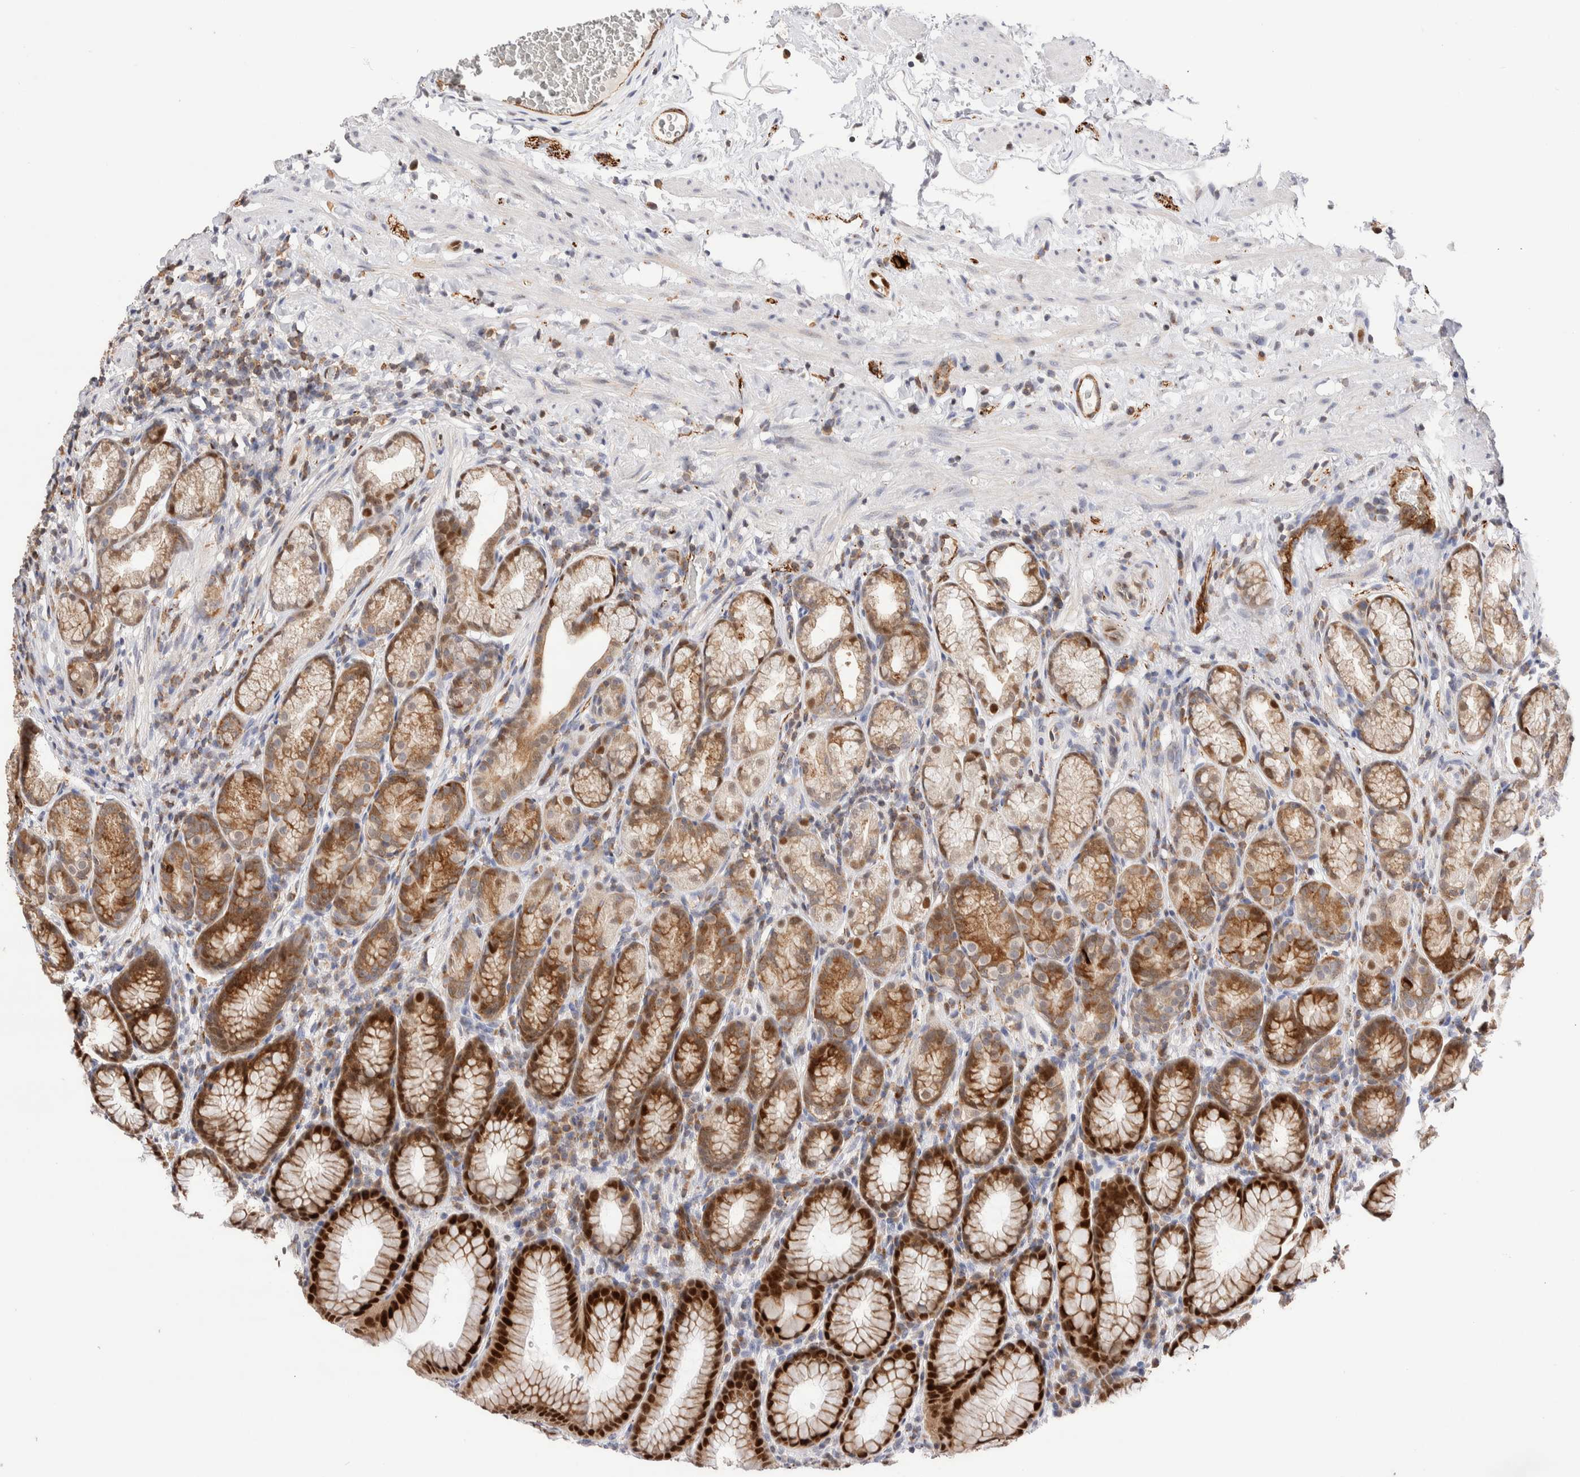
{"staining": {"intensity": "strong", "quantity": "25%-75%", "location": "cytoplasmic/membranous,nuclear"}, "tissue": "stomach", "cell_type": "Glandular cells", "image_type": "normal", "snomed": [{"axis": "morphology", "description": "Normal tissue, NOS"}, {"axis": "topography", "description": "Stomach"}], "caption": "Normal stomach was stained to show a protein in brown. There is high levels of strong cytoplasmic/membranous,nuclear expression in about 25%-75% of glandular cells. (Stains: DAB (3,3'-diaminobenzidine) in brown, nuclei in blue, Microscopy: brightfield microscopy at high magnification).", "gene": "NSMAF", "patient": {"sex": "male", "age": 42}}